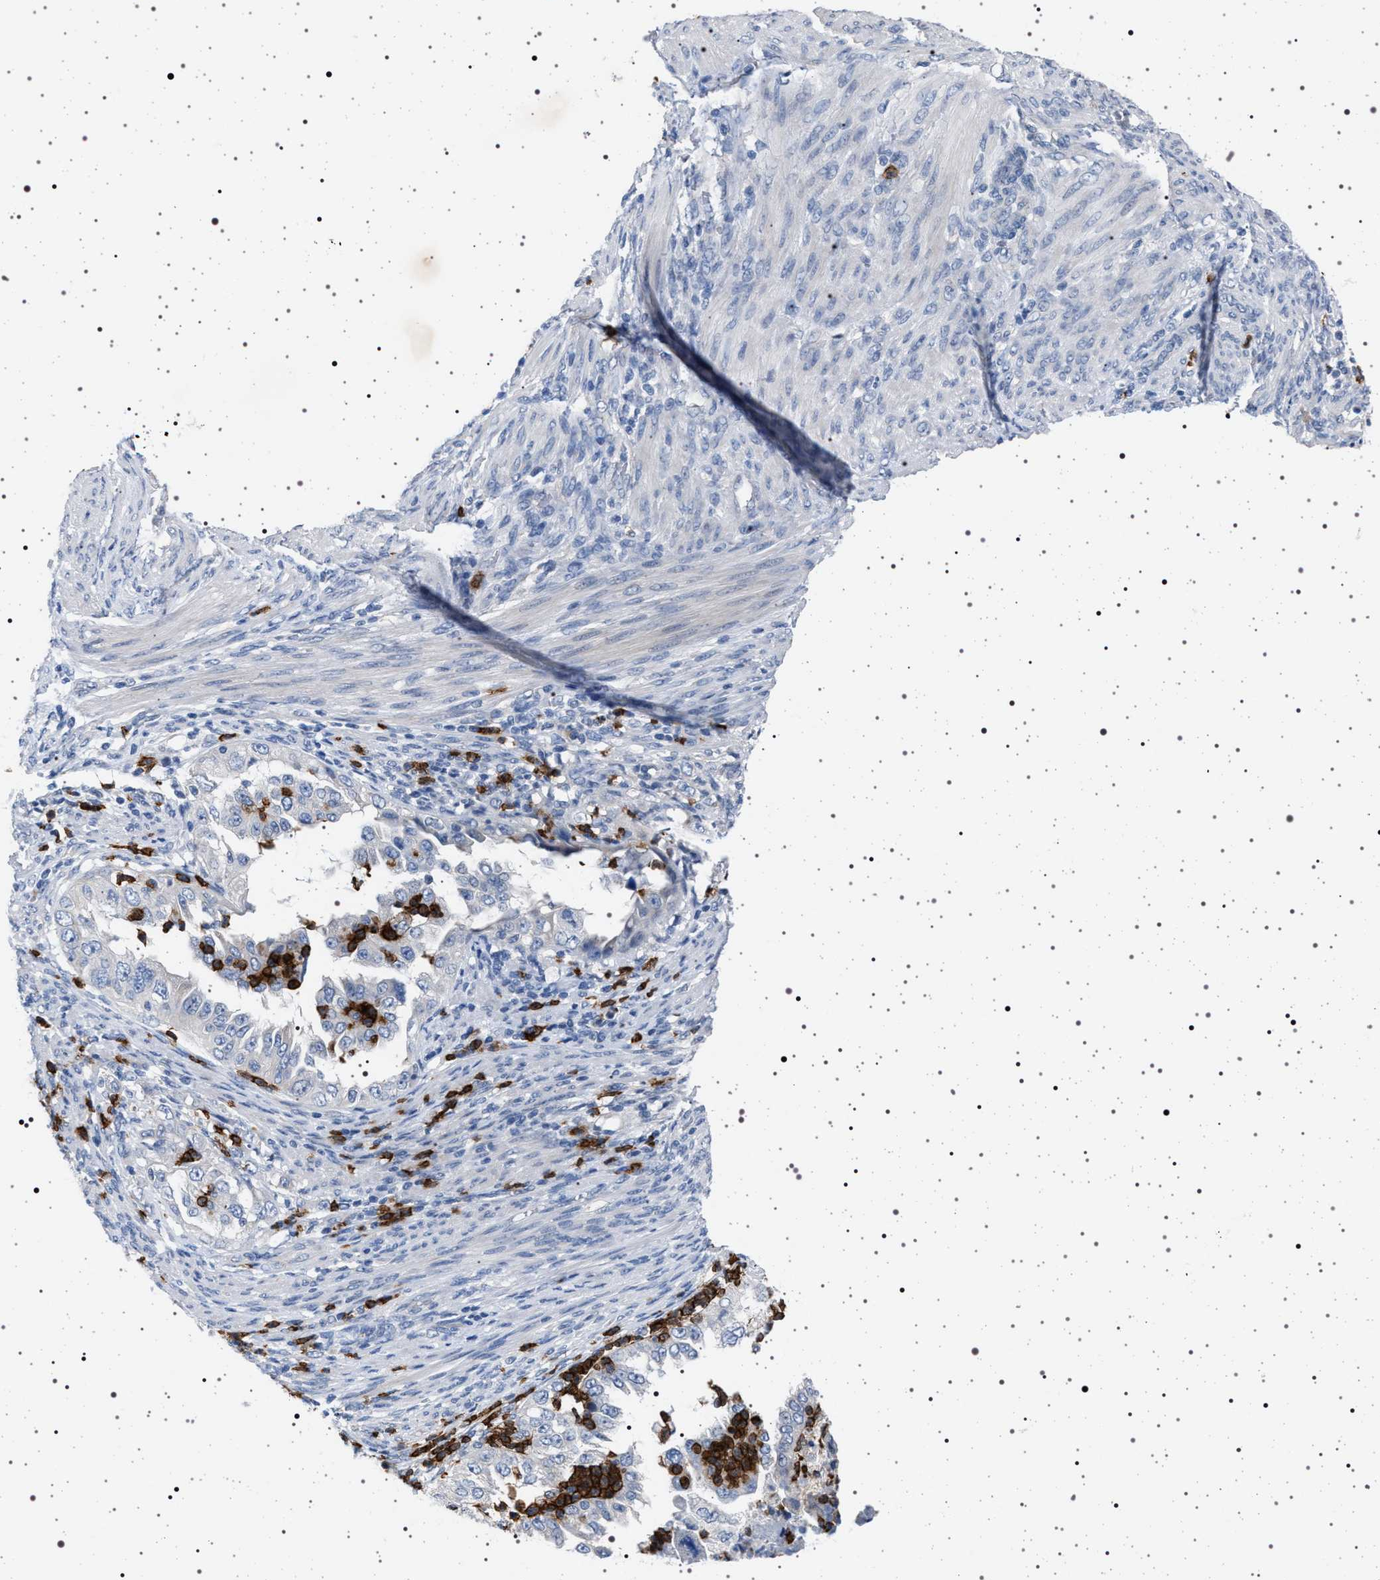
{"staining": {"intensity": "negative", "quantity": "none", "location": "none"}, "tissue": "endometrial cancer", "cell_type": "Tumor cells", "image_type": "cancer", "snomed": [{"axis": "morphology", "description": "Adenocarcinoma, NOS"}, {"axis": "topography", "description": "Endometrium"}], "caption": "Immunohistochemical staining of human adenocarcinoma (endometrial) shows no significant staining in tumor cells.", "gene": "NAT9", "patient": {"sex": "female", "age": 85}}